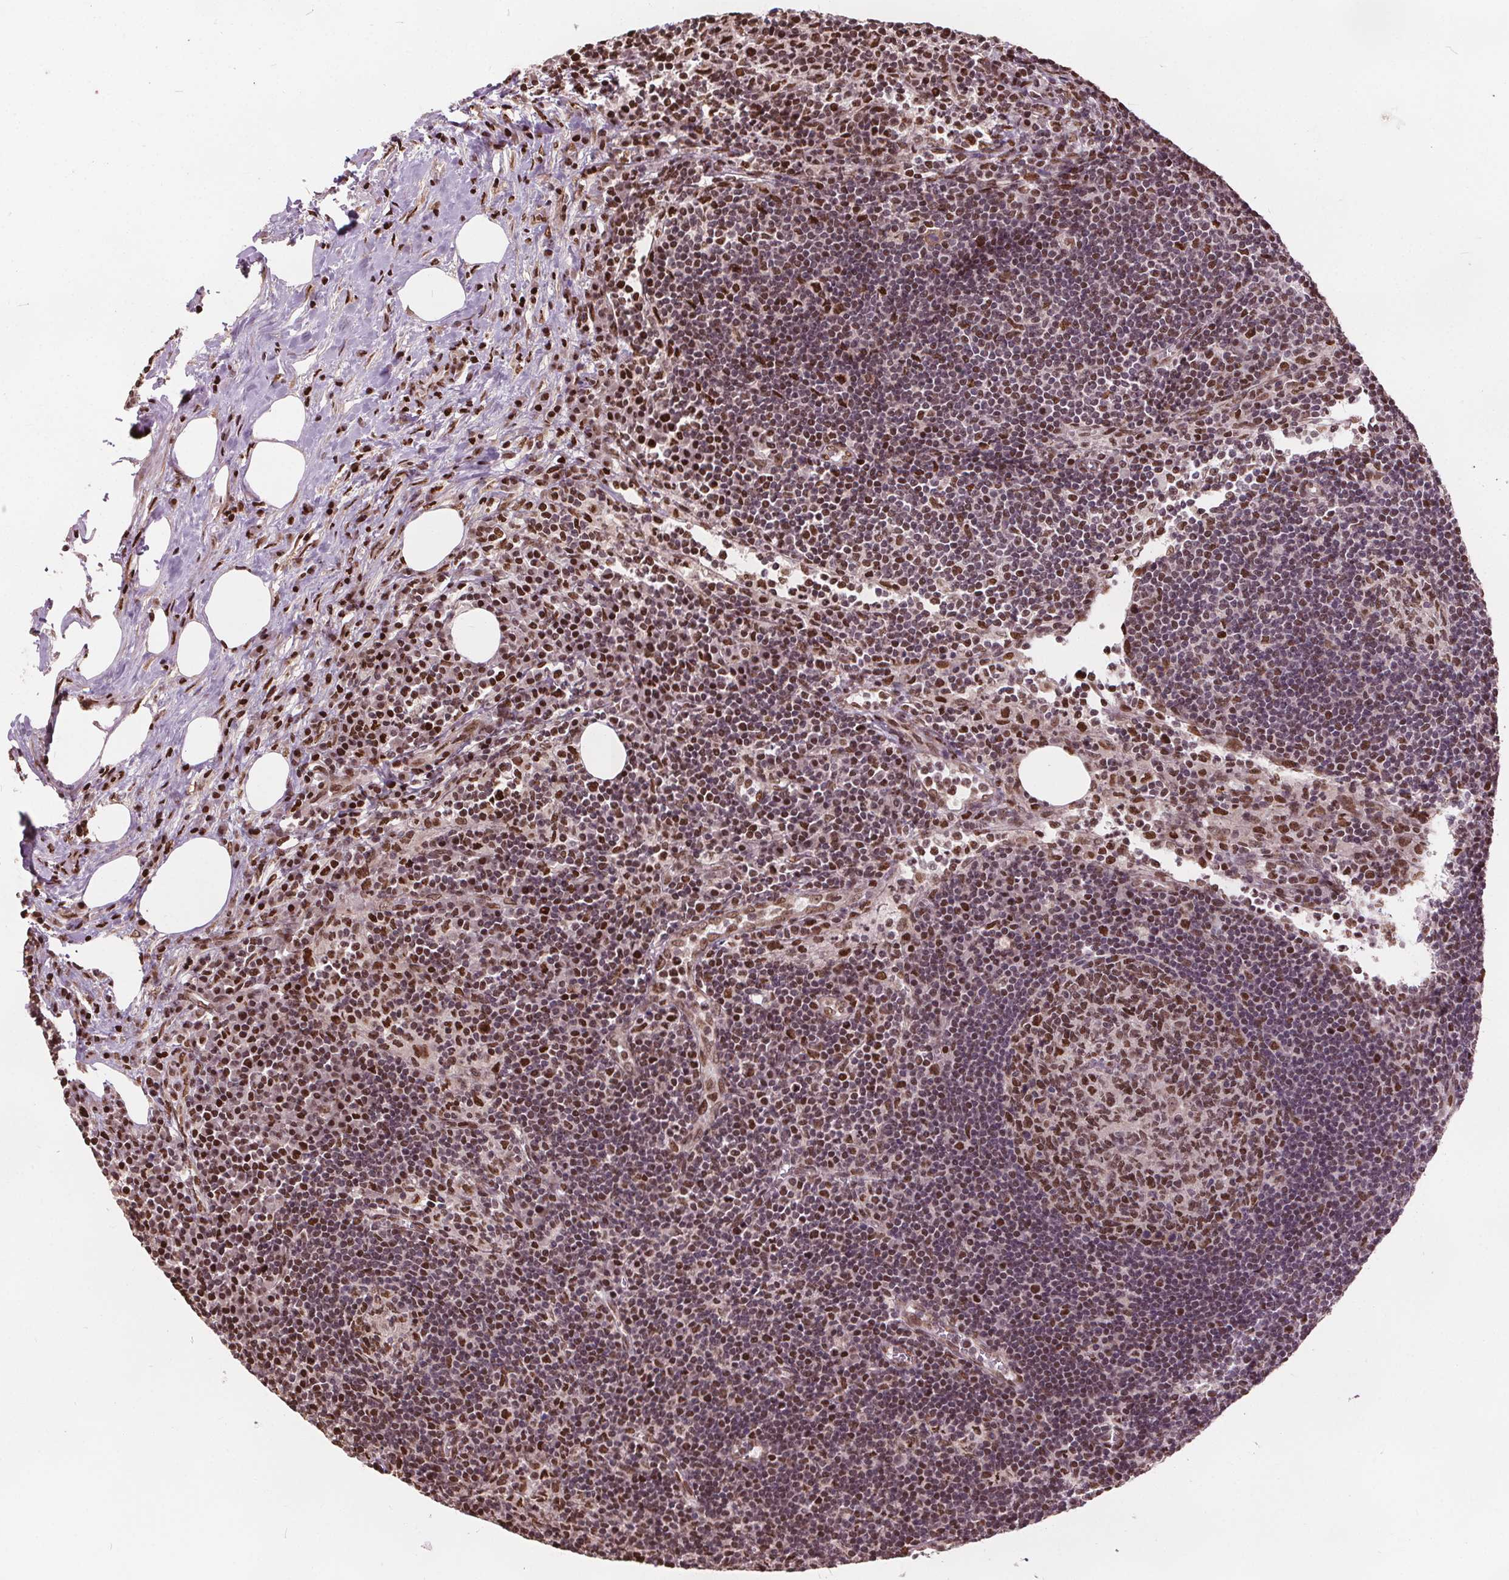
{"staining": {"intensity": "moderate", "quantity": ">75%", "location": "nuclear"}, "tissue": "lymph node", "cell_type": "Germinal center cells", "image_type": "normal", "snomed": [{"axis": "morphology", "description": "Normal tissue, NOS"}, {"axis": "topography", "description": "Lymph node"}], "caption": "Immunohistochemistry (IHC) staining of benign lymph node, which exhibits medium levels of moderate nuclear staining in approximately >75% of germinal center cells indicating moderate nuclear protein staining. The staining was performed using DAB (3,3'-diaminobenzidine) (brown) for protein detection and nuclei were counterstained in hematoxylin (blue).", "gene": "ISLR2", "patient": {"sex": "male", "age": 67}}